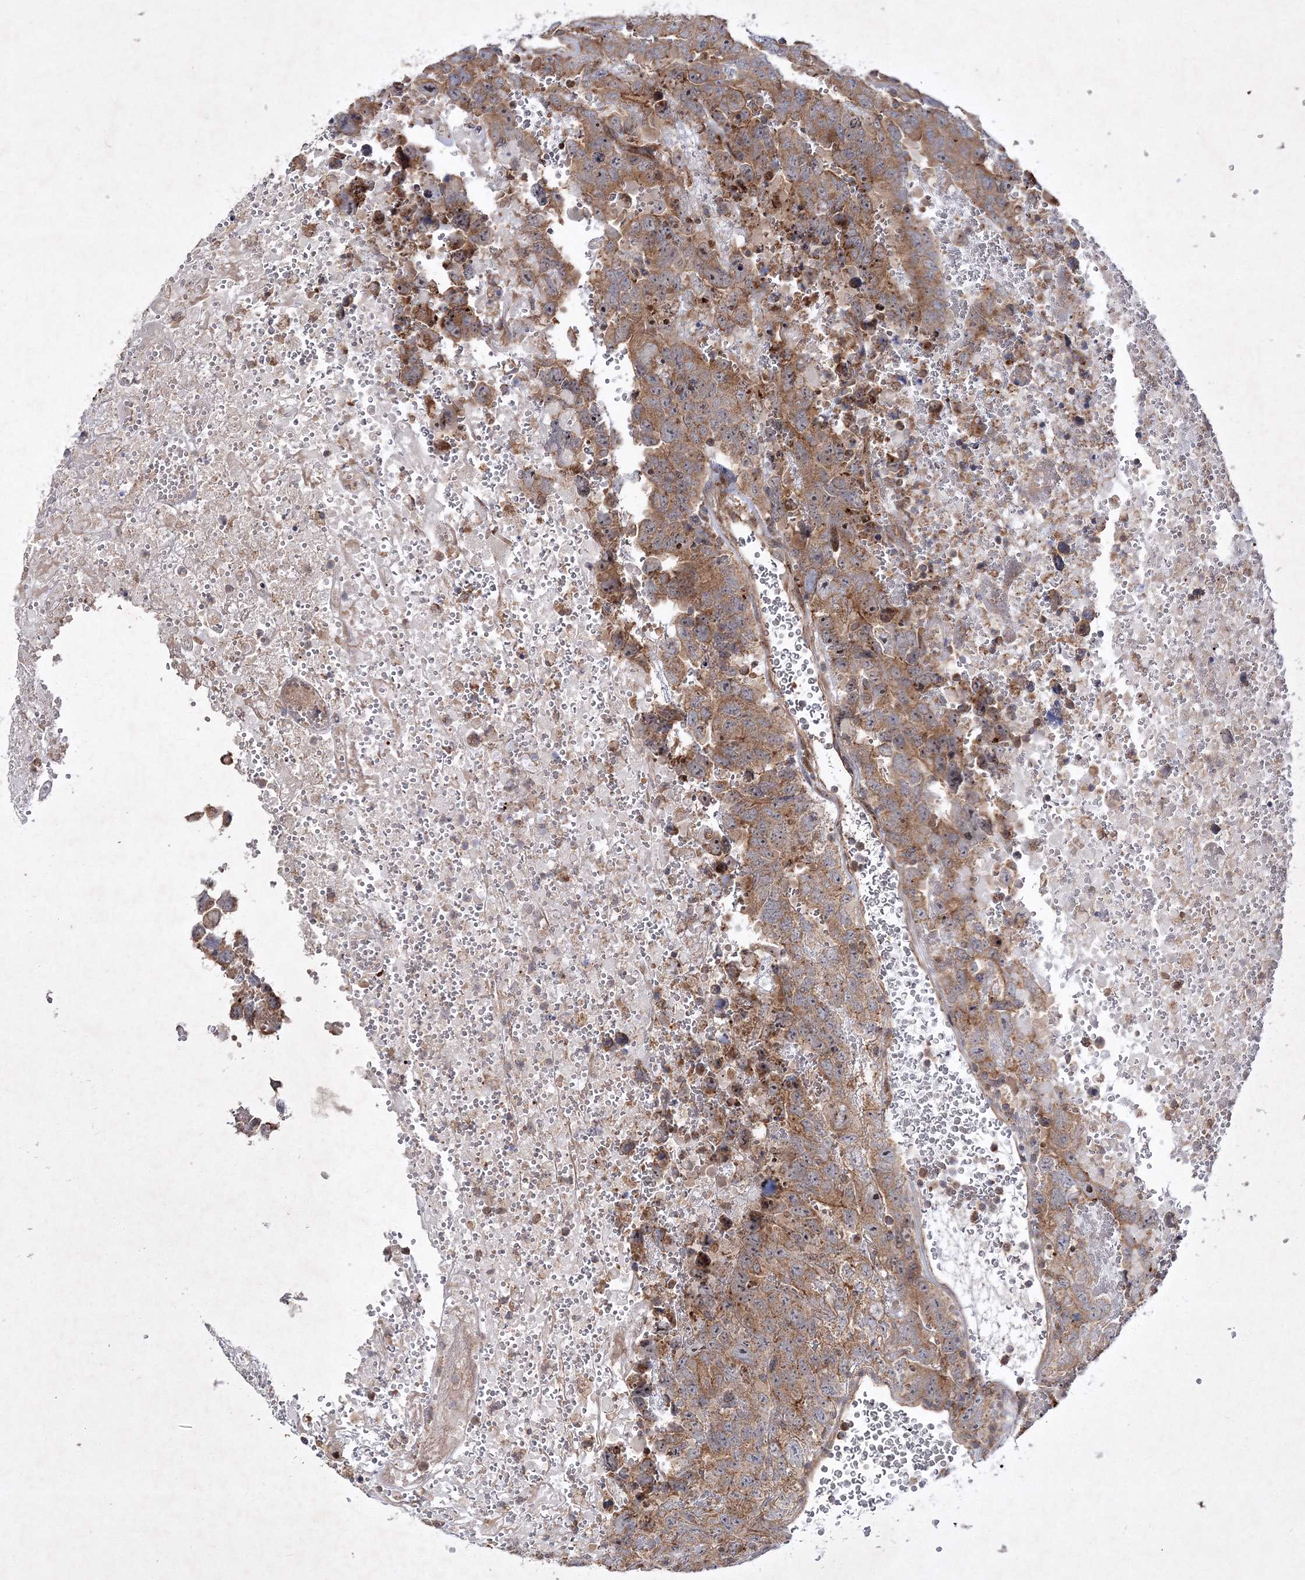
{"staining": {"intensity": "moderate", "quantity": ">75%", "location": "cytoplasmic/membranous"}, "tissue": "testis cancer", "cell_type": "Tumor cells", "image_type": "cancer", "snomed": [{"axis": "morphology", "description": "Carcinoma, Embryonal, NOS"}, {"axis": "topography", "description": "Testis"}], "caption": "Immunohistochemical staining of embryonal carcinoma (testis) demonstrates moderate cytoplasmic/membranous protein expression in approximately >75% of tumor cells. (DAB = brown stain, brightfield microscopy at high magnification).", "gene": "SCRN3", "patient": {"sex": "male", "age": 45}}